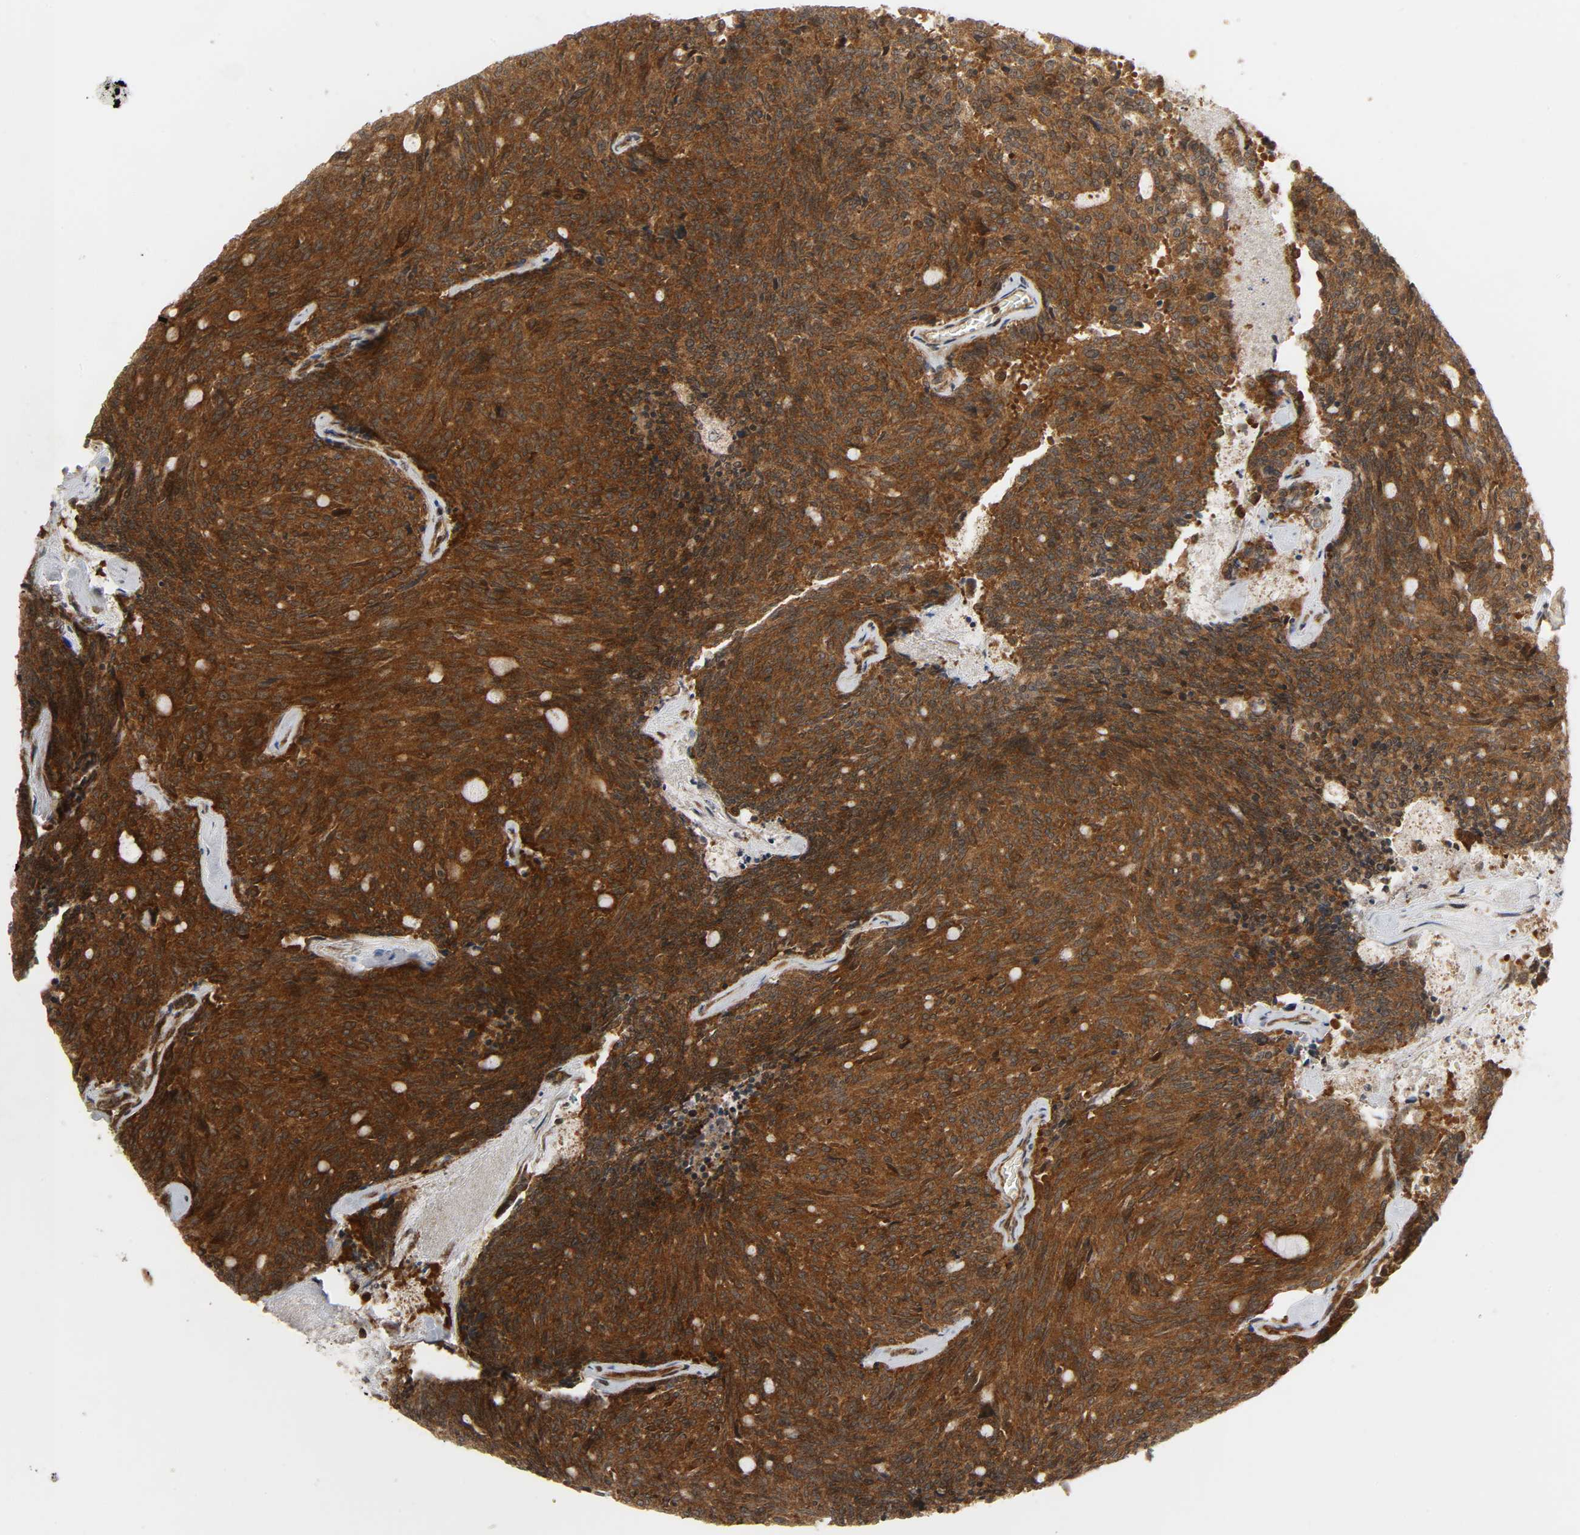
{"staining": {"intensity": "strong", "quantity": ">75%", "location": "cytoplasmic/membranous"}, "tissue": "carcinoid", "cell_type": "Tumor cells", "image_type": "cancer", "snomed": [{"axis": "morphology", "description": "Carcinoid, malignant, NOS"}, {"axis": "topography", "description": "Pancreas"}], "caption": "Strong cytoplasmic/membranous positivity for a protein is present in approximately >75% of tumor cells of carcinoid using immunohistochemistry (IHC).", "gene": "CHUK", "patient": {"sex": "female", "age": 54}}